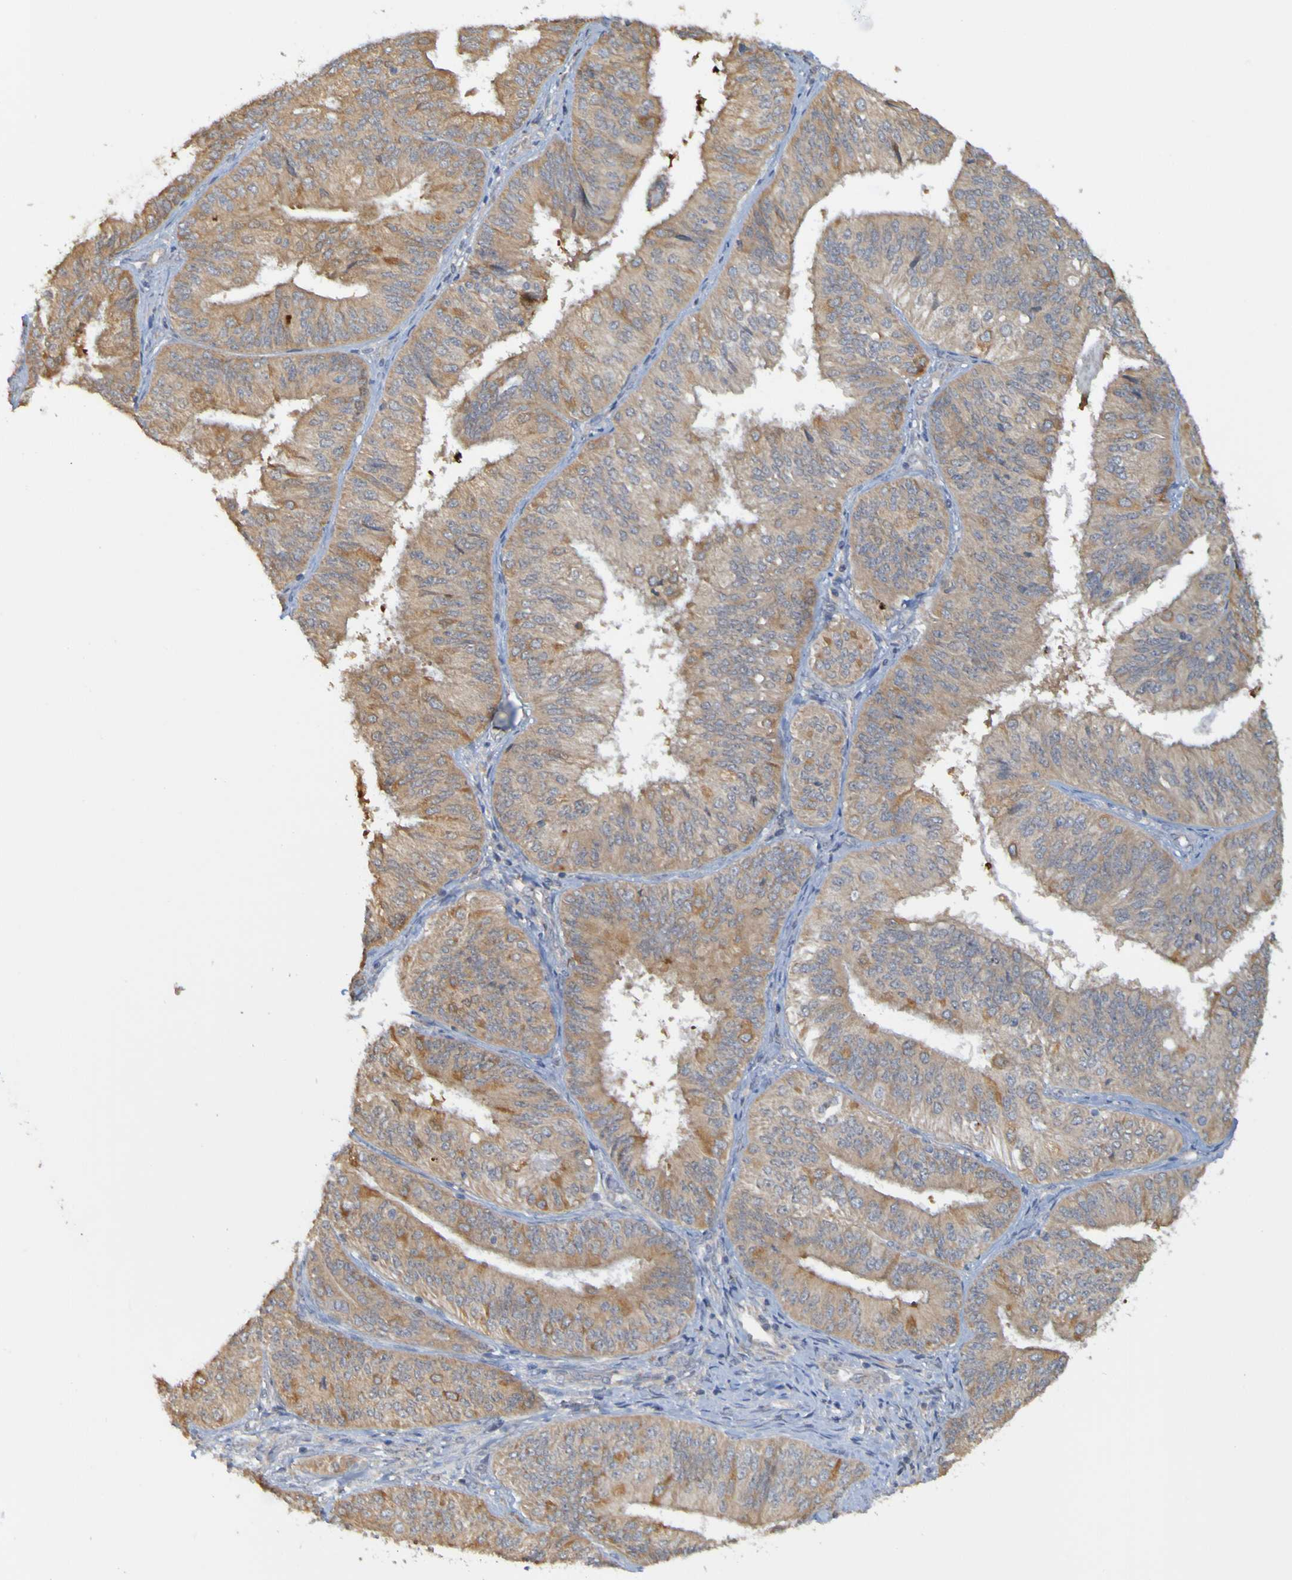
{"staining": {"intensity": "moderate", "quantity": ">75%", "location": "cytoplasmic/membranous"}, "tissue": "endometrial cancer", "cell_type": "Tumor cells", "image_type": "cancer", "snomed": [{"axis": "morphology", "description": "Adenocarcinoma, NOS"}, {"axis": "topography", "description": "Endometrium"}], "caption": "About >75% of tumor cells in human endometrial cancer (adenocarcinoma) show moderate cytoplasmic/membranous protein staining as visualized by brown immunohistochemical staining.", "gene": "NAV2", "patient": {"sex": "female", "age": 58}}